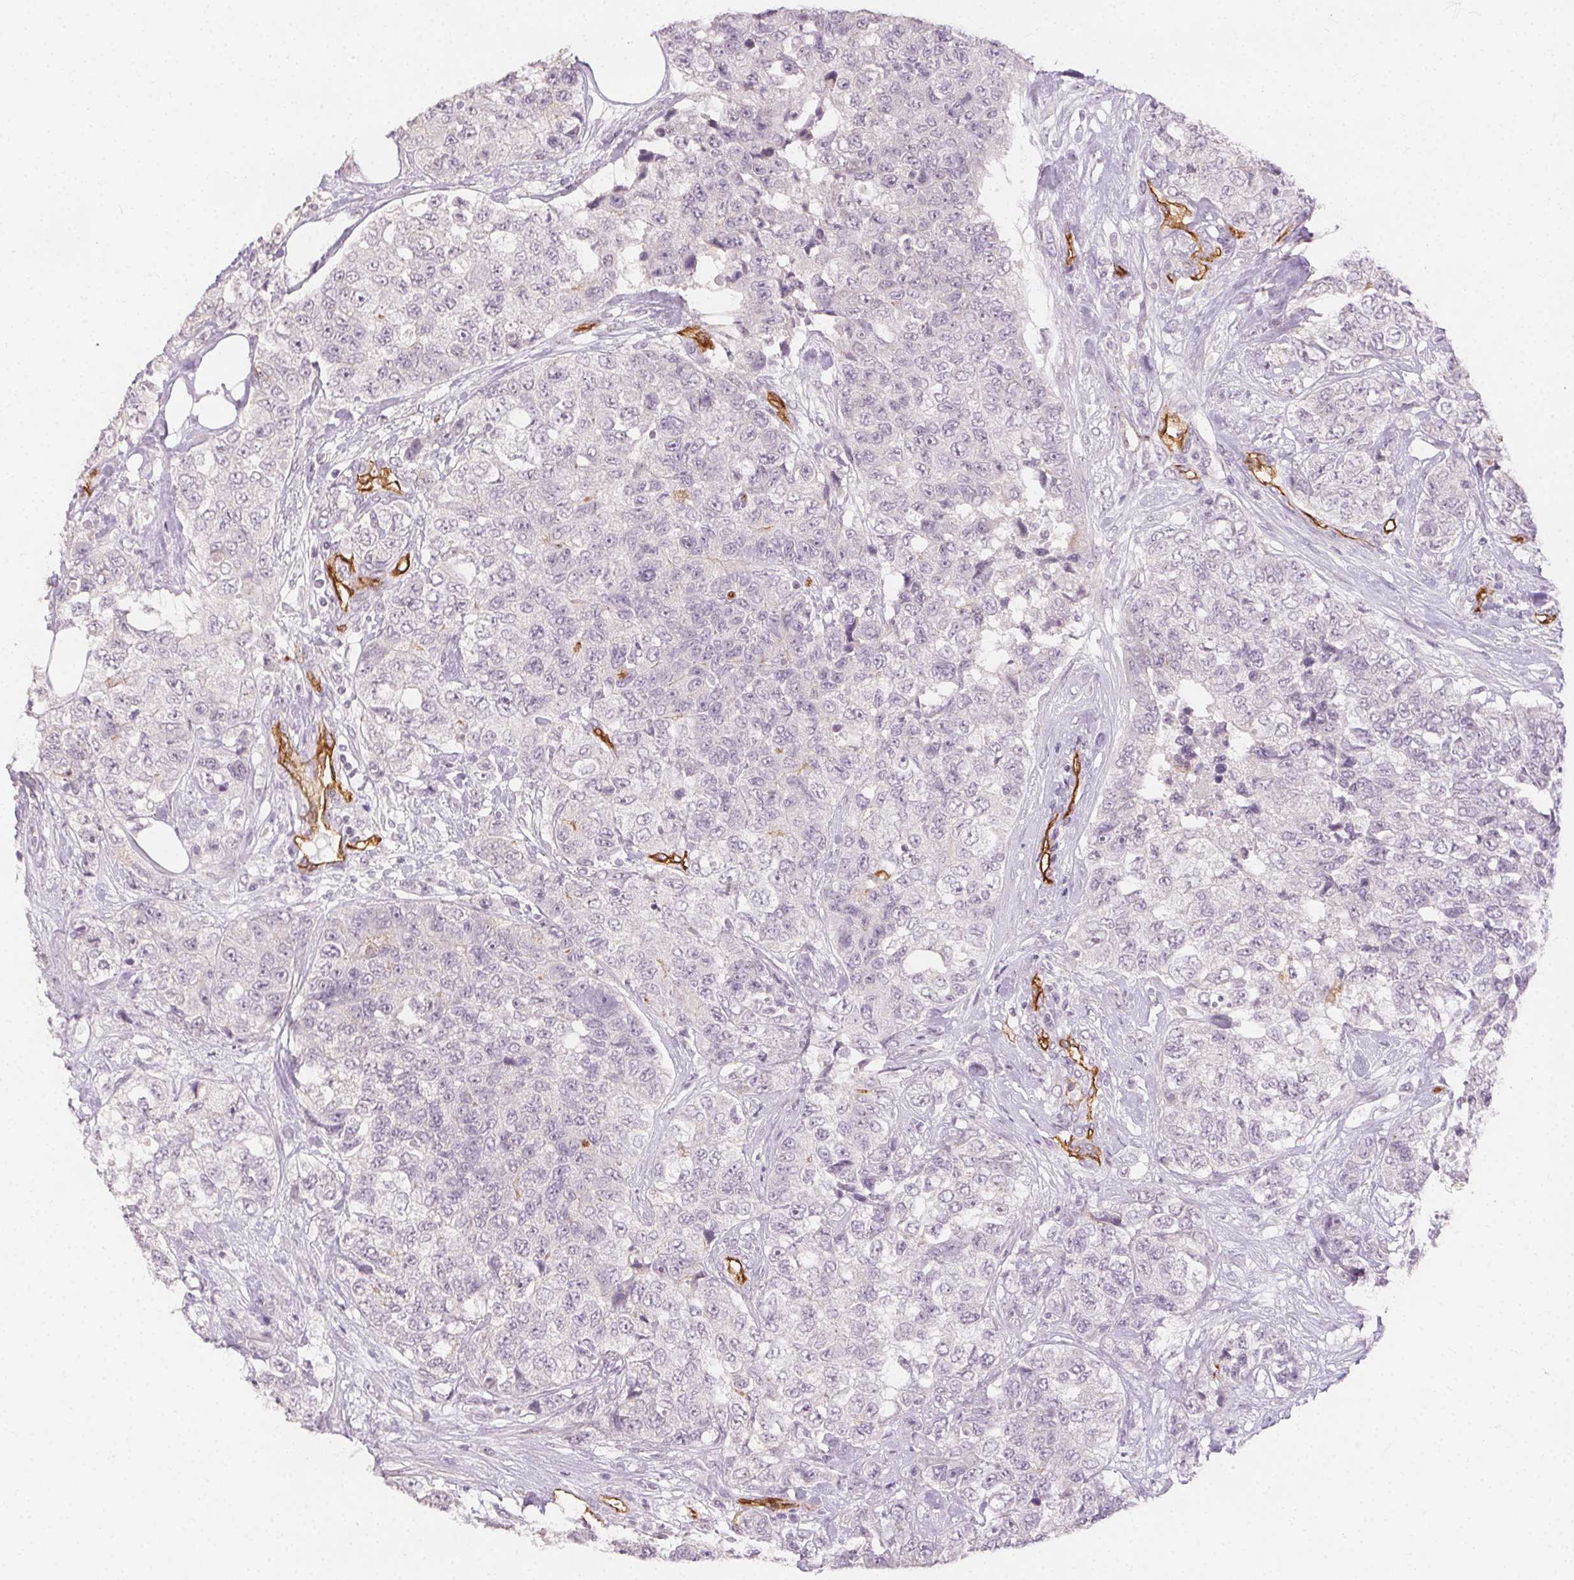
{"staining": {"intensity": "negative", "quantity": "none", "location": "none"}, "tissue": "urothelial cancer", "cell_type": "Tumor cells", "image_type": "cancer", "snomed": [{"axis": "morphology", "description": "Urothelial carcinoma, High grade"}, {"axis": "topography", "description": "Urinary bladder"}], "caption": "The photomicrograph demonstrates no significant staining in tumor cells of high-grade urothelial carcinoma. (Brightfield microscopy of DAB immunohistochemistry at high magnification).", "gene": "PODXL", "patient": {"sex": "female", "age": 78}}